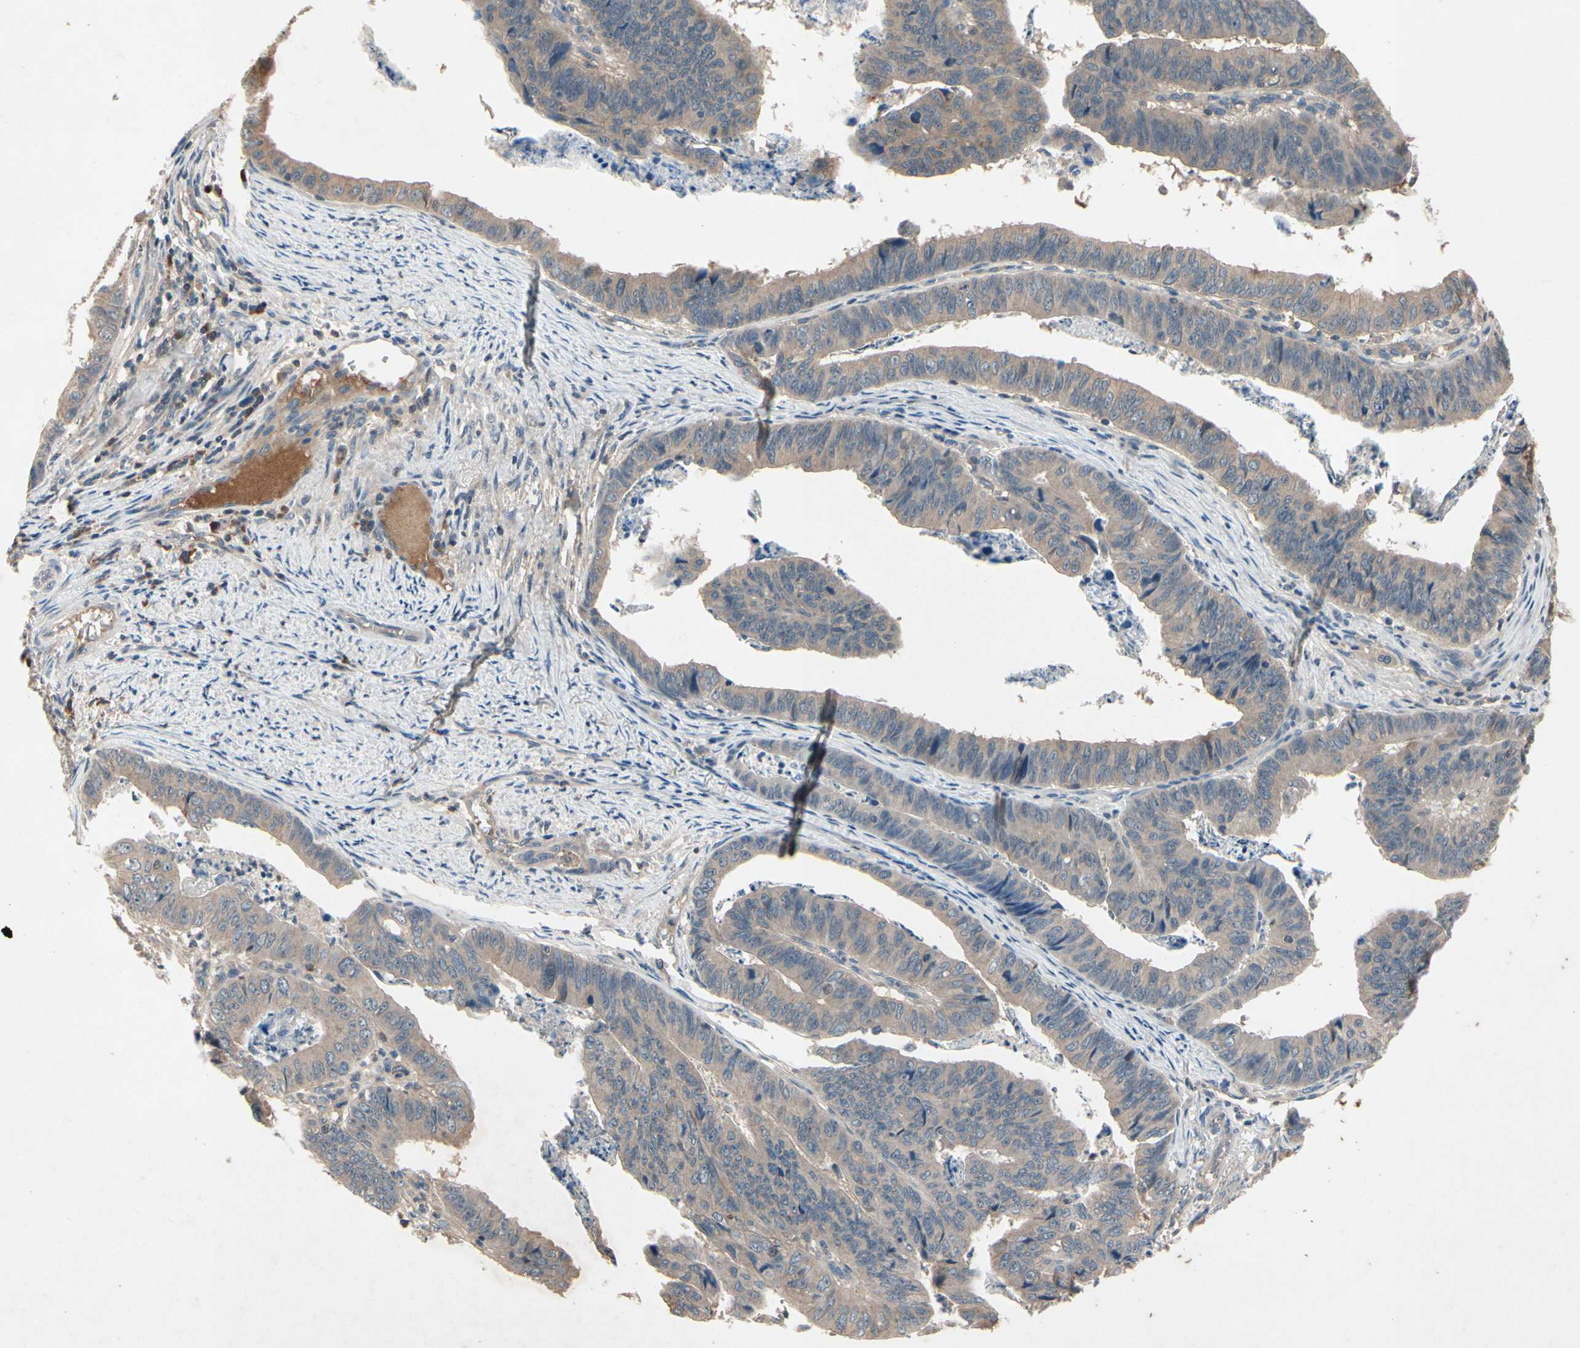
{"staining": {"intensity": "weak", "quantity": ">75%", "location": "cytoplasmic/membranous"}, "tissue": "stomach cancer", "cell_type": "Tumor cells", "image_type": "cancer", "snomed": [{"axis": "morphology", "description": "Adenocarcinoma, NOS"}, {"axis": "topography", "description": "Stomach, lower"}], "caption": "Immunohistochemical staining of human stomach adenocarcinoma demonstrates weak cytoplasmic/membranous protein positivity in approximately >75% of tumor cells.", "gene": "IL1RL1", "patient": {"sex": "male", "age": 77}}